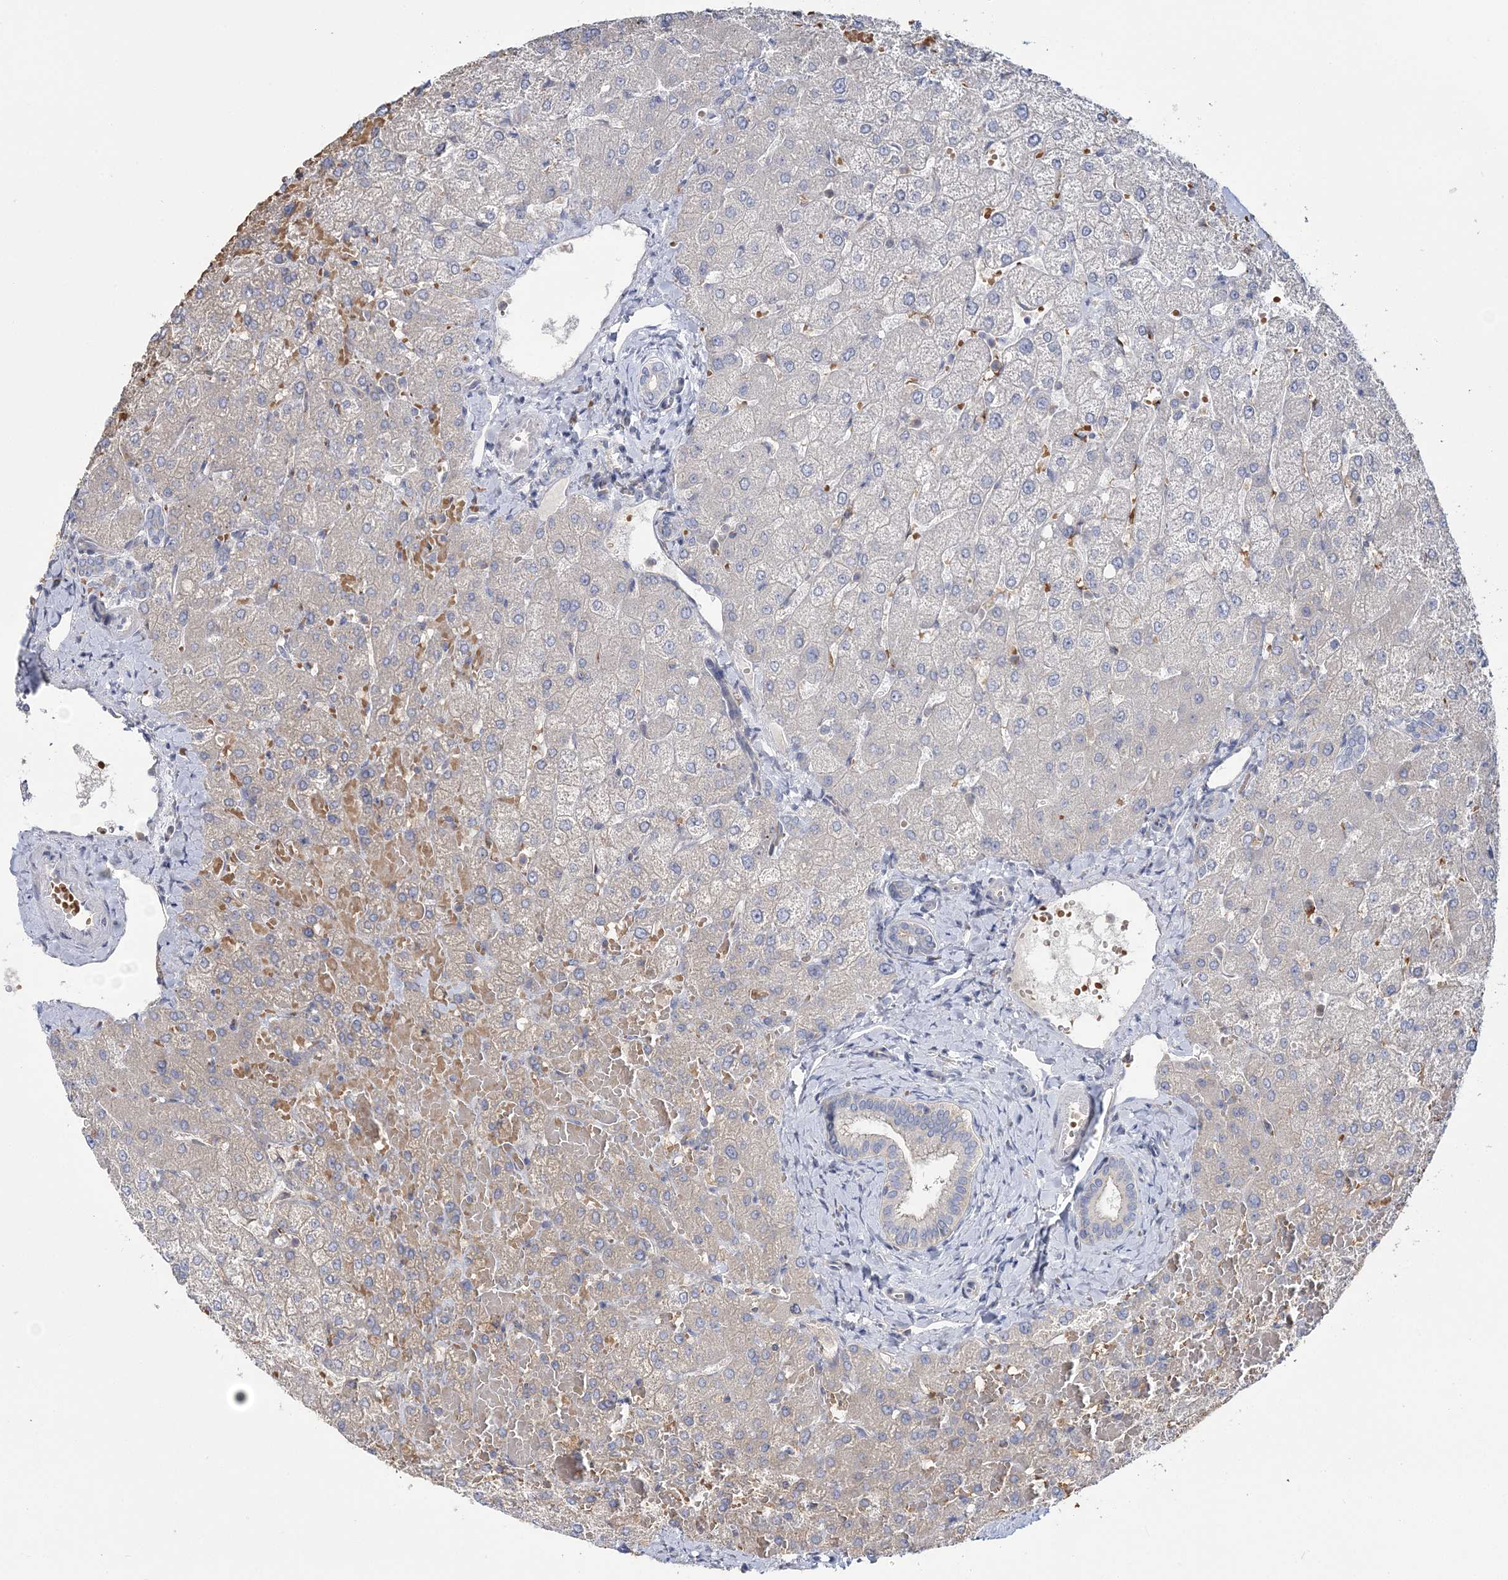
{"staining": {"intensity": "negative", "quantity": "none", "location": "none"}, "tissue": "liver", "cell_type": "Cholangiocytes", "image_type": "normal", "snomed": [{"axis": "morphology", "description": "Normal tissue, NOS"}, {"axis": "topography", "description": "Liver"}], "caption": "An immunohistochemistry (IHC) photomicrograph of normal liver is shown. There is no staining in cholangiocytes of liver. (IHC, brightfield microscopy, high magnification).", "gene": "ATP11B", "patient": {"sex": "female", "age": 54}}